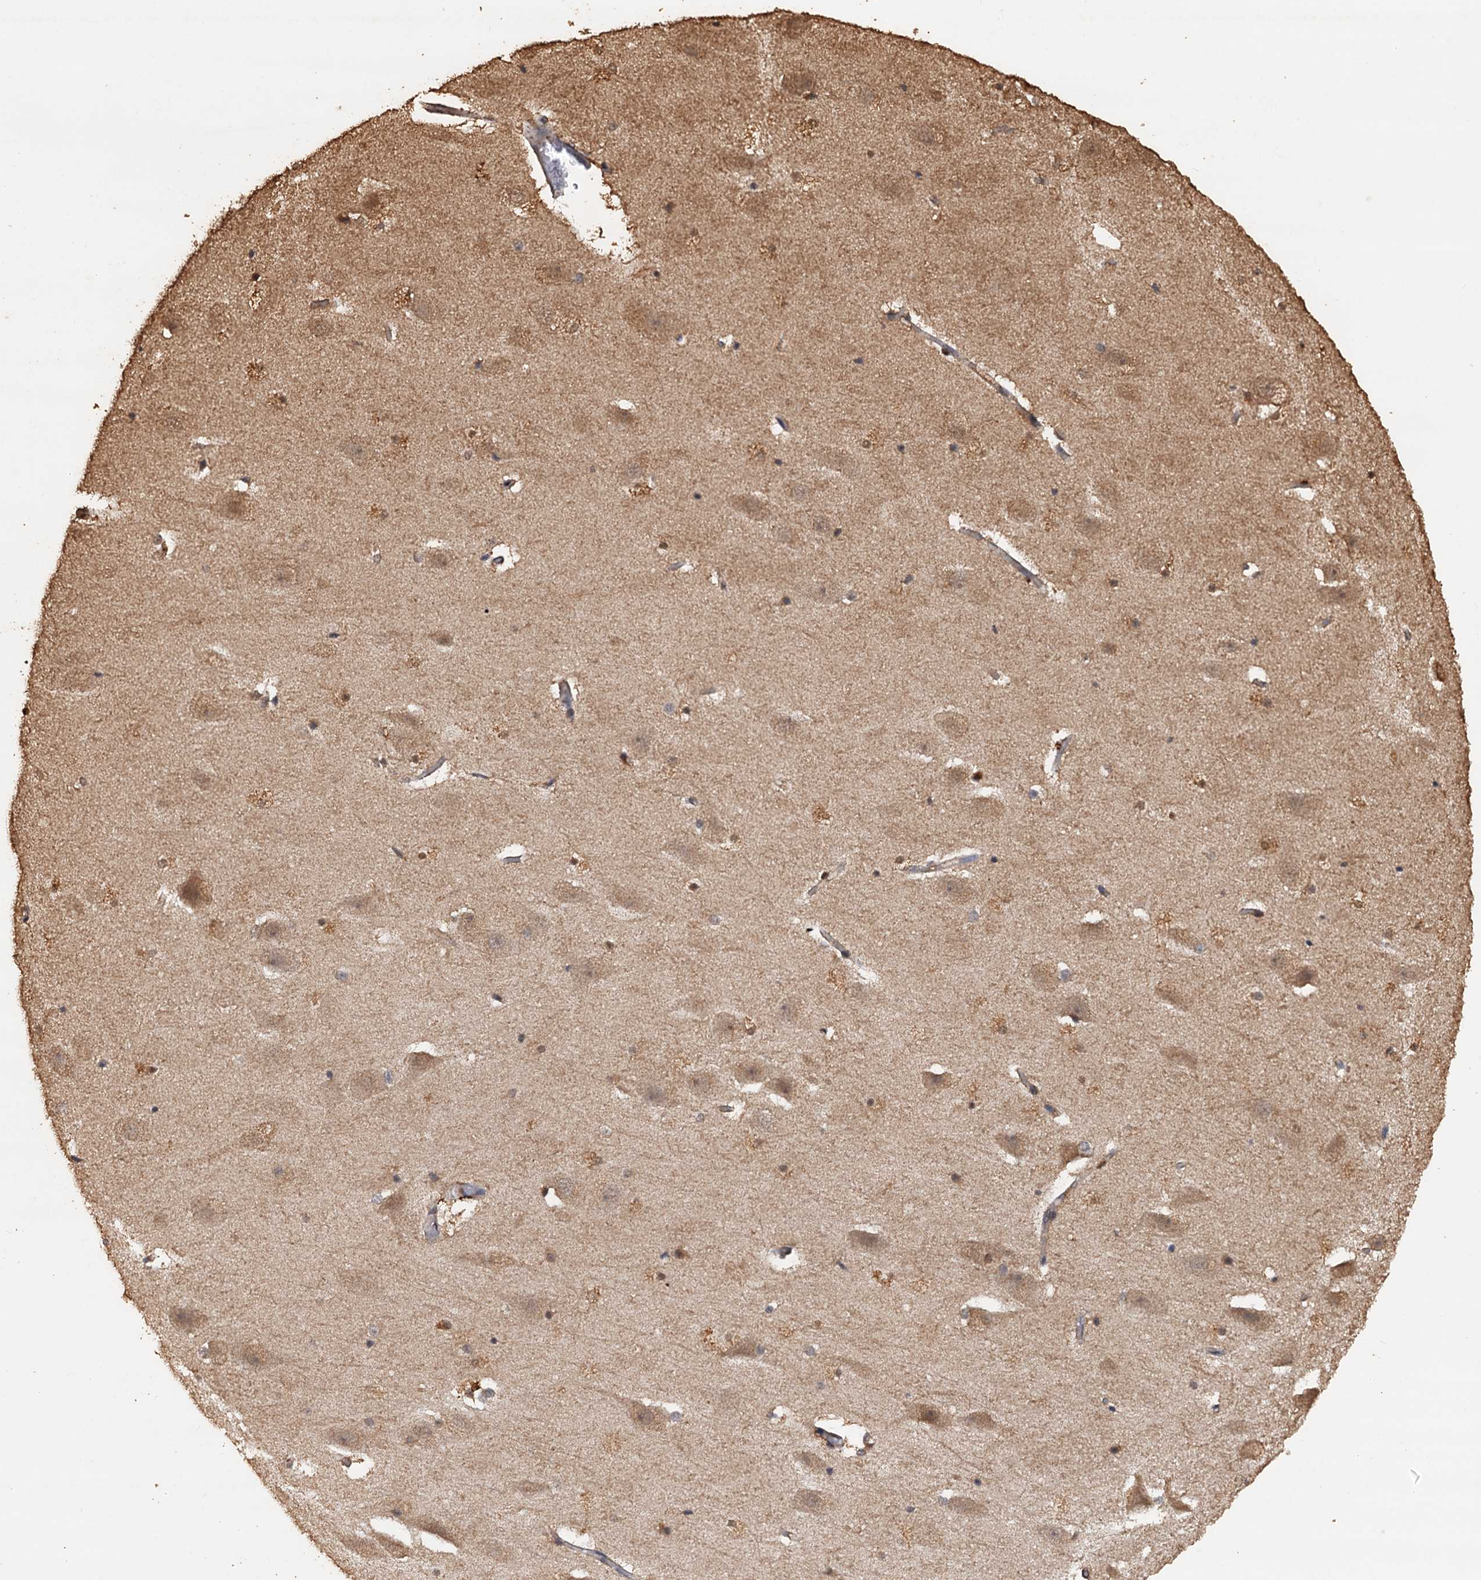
{"staining": {"intensity": "moderate", "quantity": "<25%", "location": "cytoplasmic/membranous"}, "tissue": "hippocampus", "cell_type": "Glial cells", "image_type": "normal", "snomed": [{"axis": "morphology", "description": "Normal tissue, NOS"}, {"axis": "topography", "description": "Hippocampus"}], "caption": "A high-resolution histopathology image shows IHC staining of benign hippocampus, which displays moderate cytoplasmic/membranous positivity in approximately <25% of glial cells.", "gene": "PSMD9", "patient": {"sex": "female", "age": 52}}